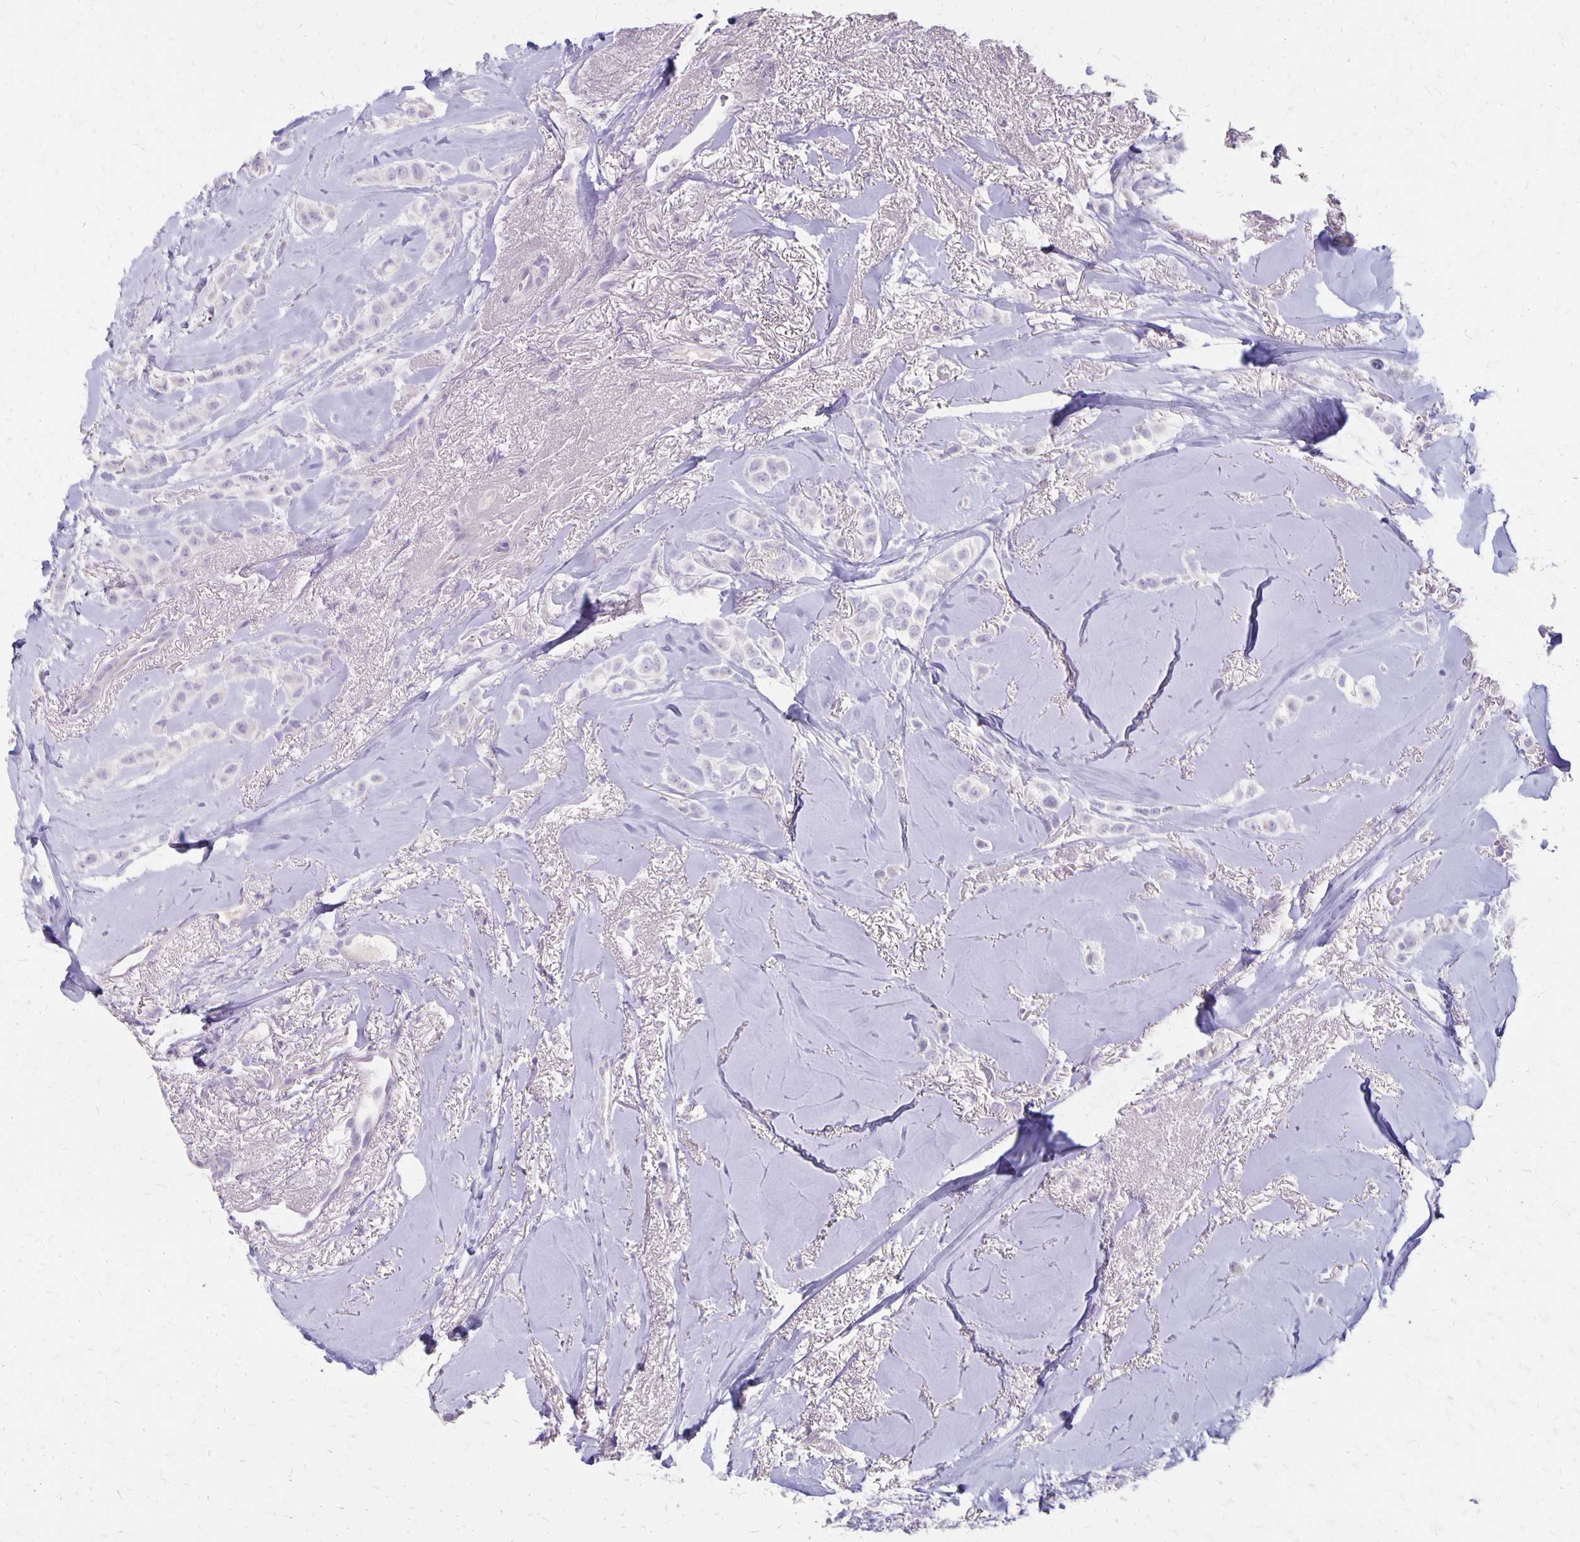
{"staining": {"intensity": "negative", "quantity": "none", "location": "none"}, "tissue": "breast cancer", "cell_type": "Tumor cells", "image_type": "cancer", "snomed": [{"axis": "morphology", "description": "Lobular carcinoma"}, {"axis": "topography", "description": "Breast"}], "caption": "There is no significant expression in tumor cells of breast cancer (lobular carcinoma). (DAB (3,3'-diaminobenzidine) immunohistochemistry visualized using brightfield microscopy, high magnification).", "gene": "HOMER1", "patient": {"sex": "female", "age": 66}}